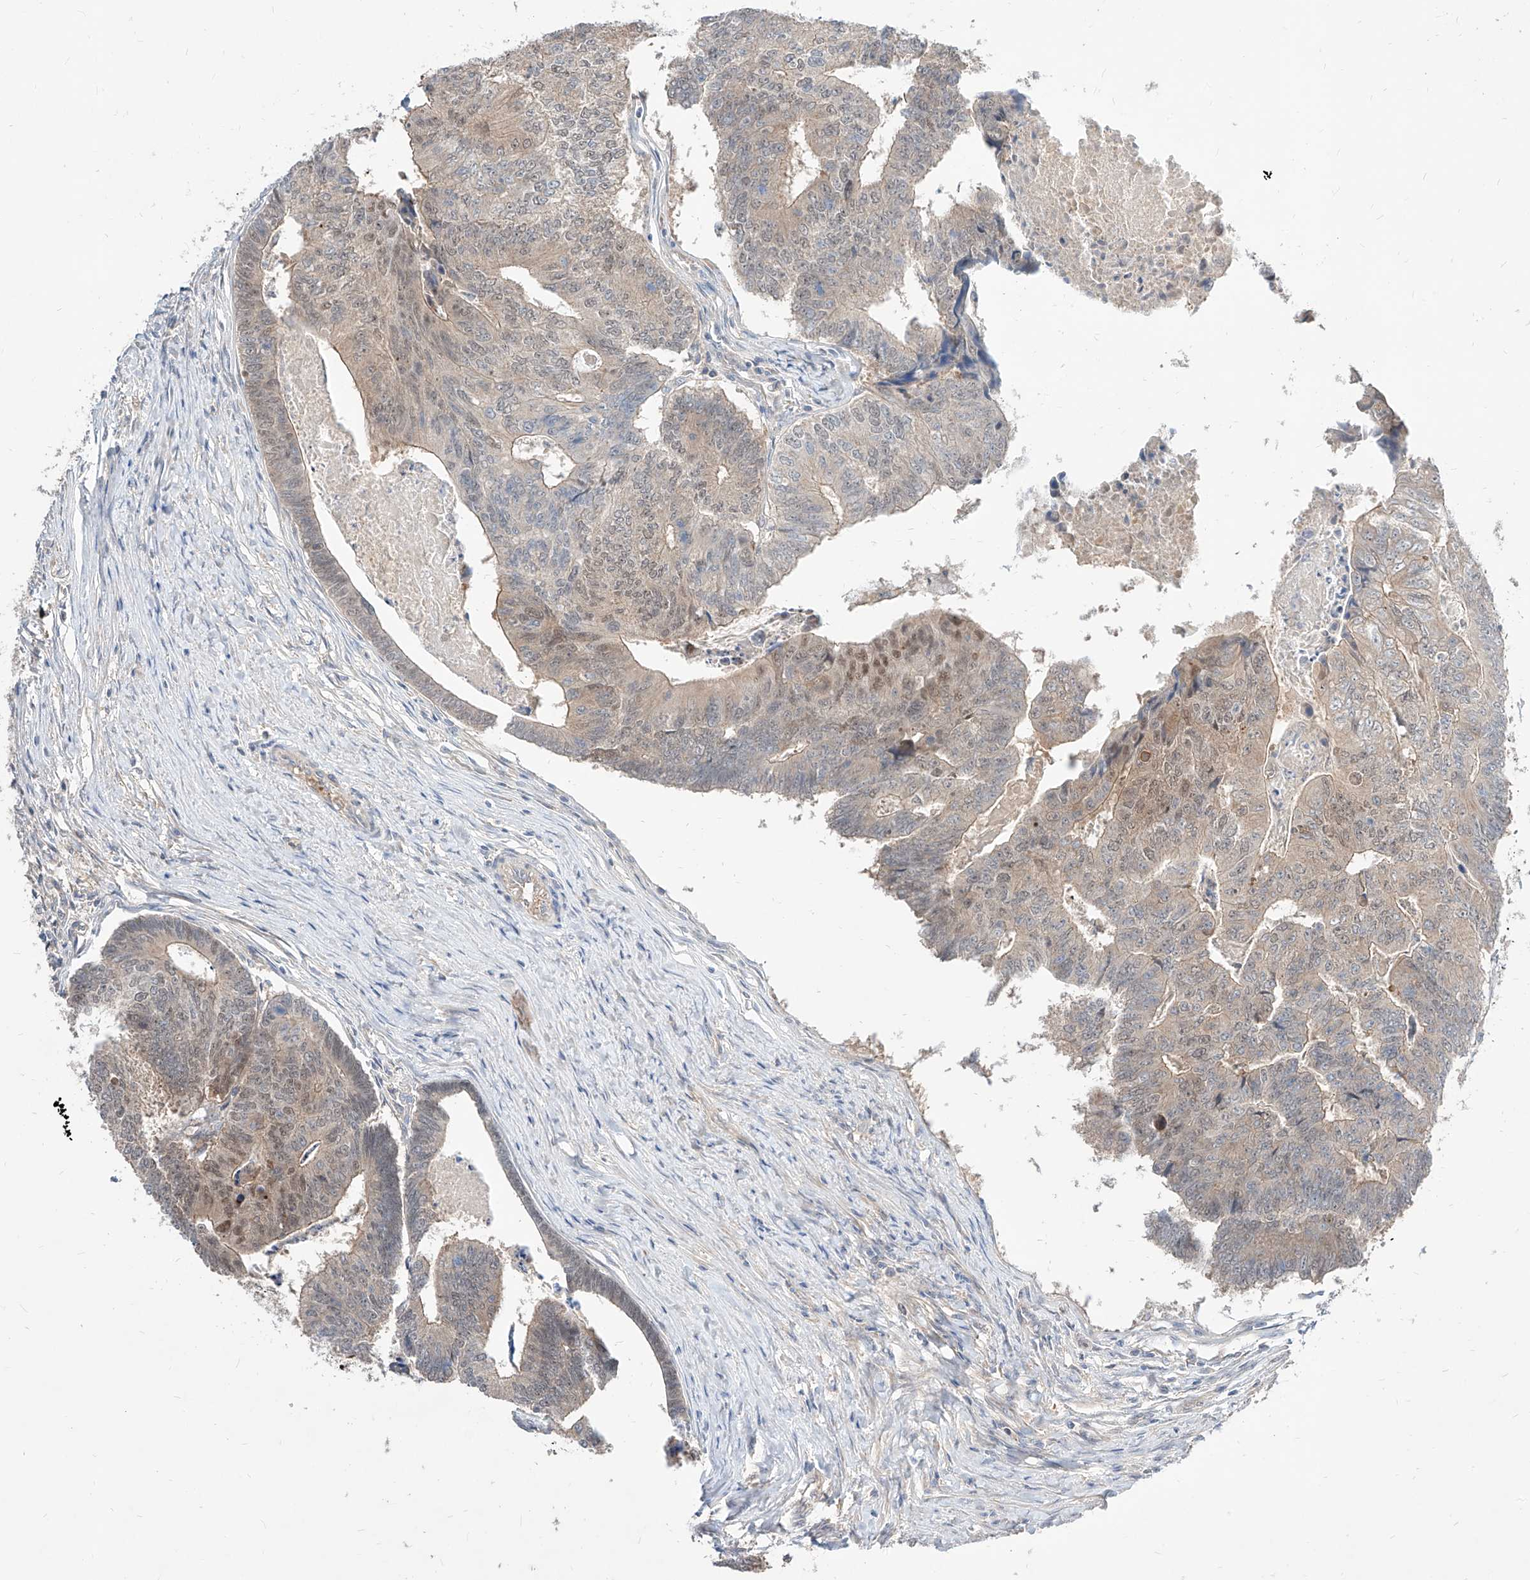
{"staining": {"intensity": "weak", "quantity": "25%-75%", "location": "cytoplasmic/membranous,nuclear"}, "tissue": "colorectal cancer", "cell_type": "Tumor cells", "image_type": "cancer", "snomed": [{"axis": "morphology", "description": "Adenocarcinoma, NOS"}, {"axis": "topography", "description": "Colon"}], "caption": "Human colorectal adenocarcinoma stained with a brown dye shows weak cytoplasmic/membranous and nuclear positive expression in about 25%-75% of tumor cells.", "gene": "TSNAX", "patient": {"sex": "female", "age": 67}}